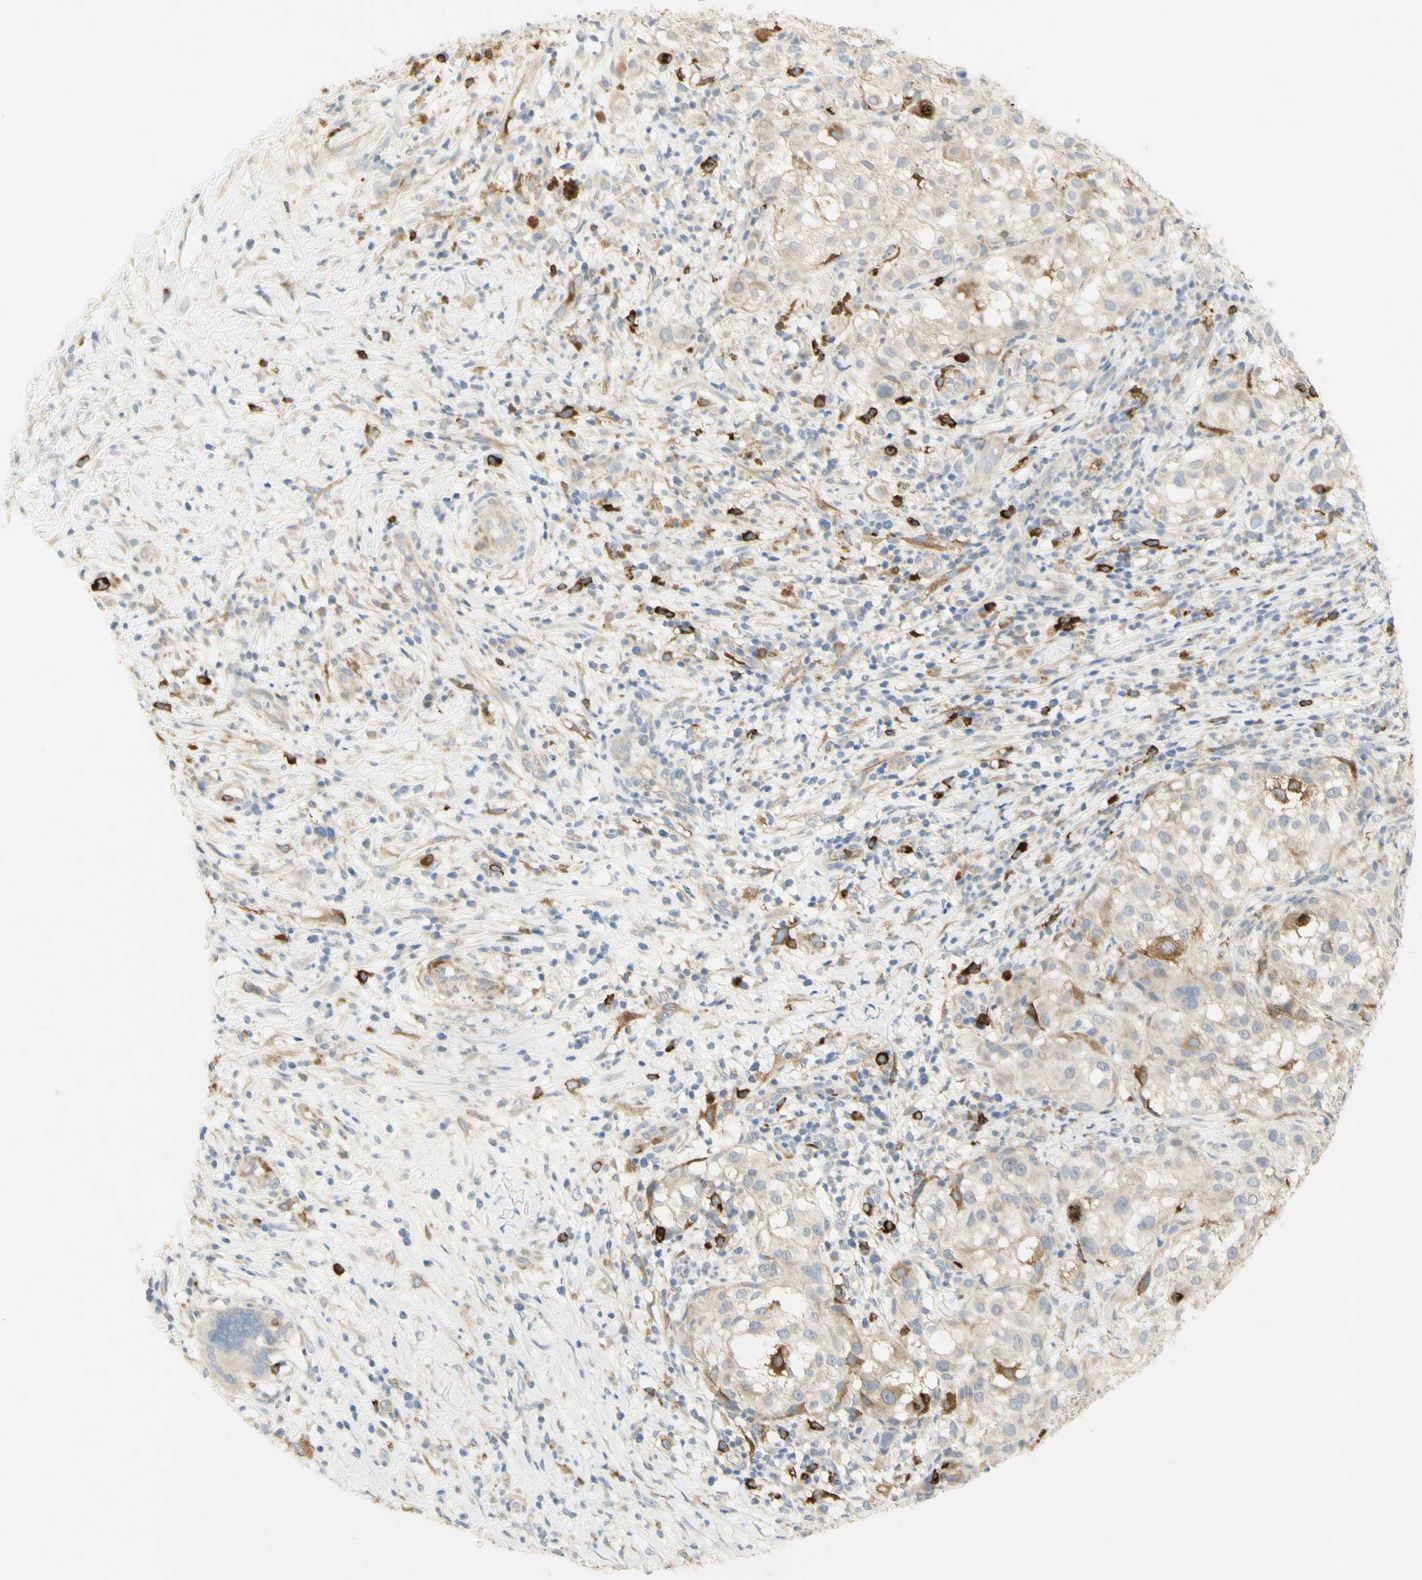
{"staining": {"intensity": "moderate", "quantity": "25%-75%", "location": "cytoplasmic/membranous"}, "tissue": "melanoma", "cell_type": "Tumor cells", "image_type": "cancer", "snomed": [{"axis": "morphology", "description": "Necrosis, NOS"}, {"axis": "morphology", "description": "Malignant melanoma, NOS"}, {"axis": "topography", "description": "Skin"}], "caption": "DAB (3,3'-diaminobenzidine) immunohistochemical staining of malignant melanoma displays moderate cytoplasmic/membranous protein expression in approximately 25%-75% of tumor cells.", "gene": "KIF11", "patient": {"sex": "female", "age": 87}}